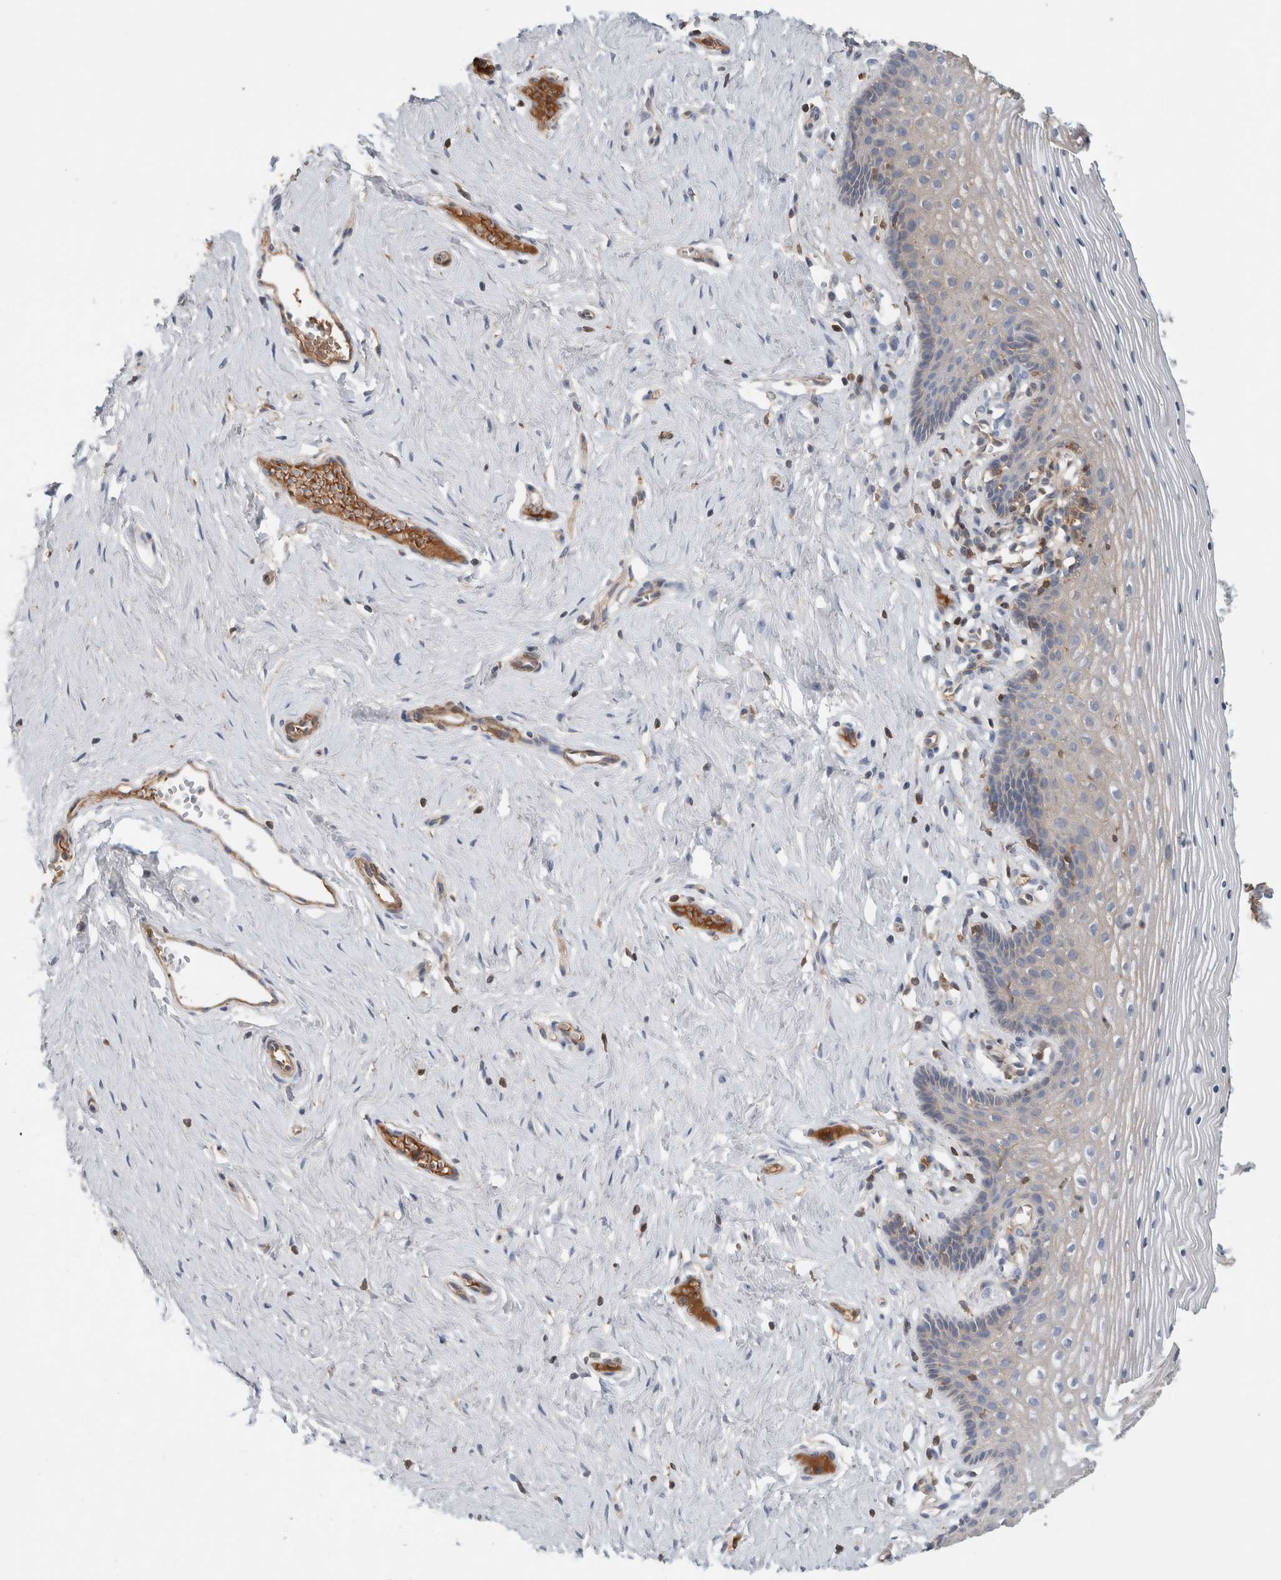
{"staining": {"intensity": "weak", "quantity": "<25%", "location": "cytoplasmic/membranous"}, "tissue": "vagina", "cell_type": "Squamous epithelial cells", "image_type": "normal", "snomed": [{"axis": "morphology", "description": "Normal tissue, NOS"}, {"axis": "topography", "description": "Vagina"}], "caption": "Image shows no protein staining in squamous epithelial cells of benign vagina.", "gene": "CFI", "patient": {"sex": "female", "age": 32}}